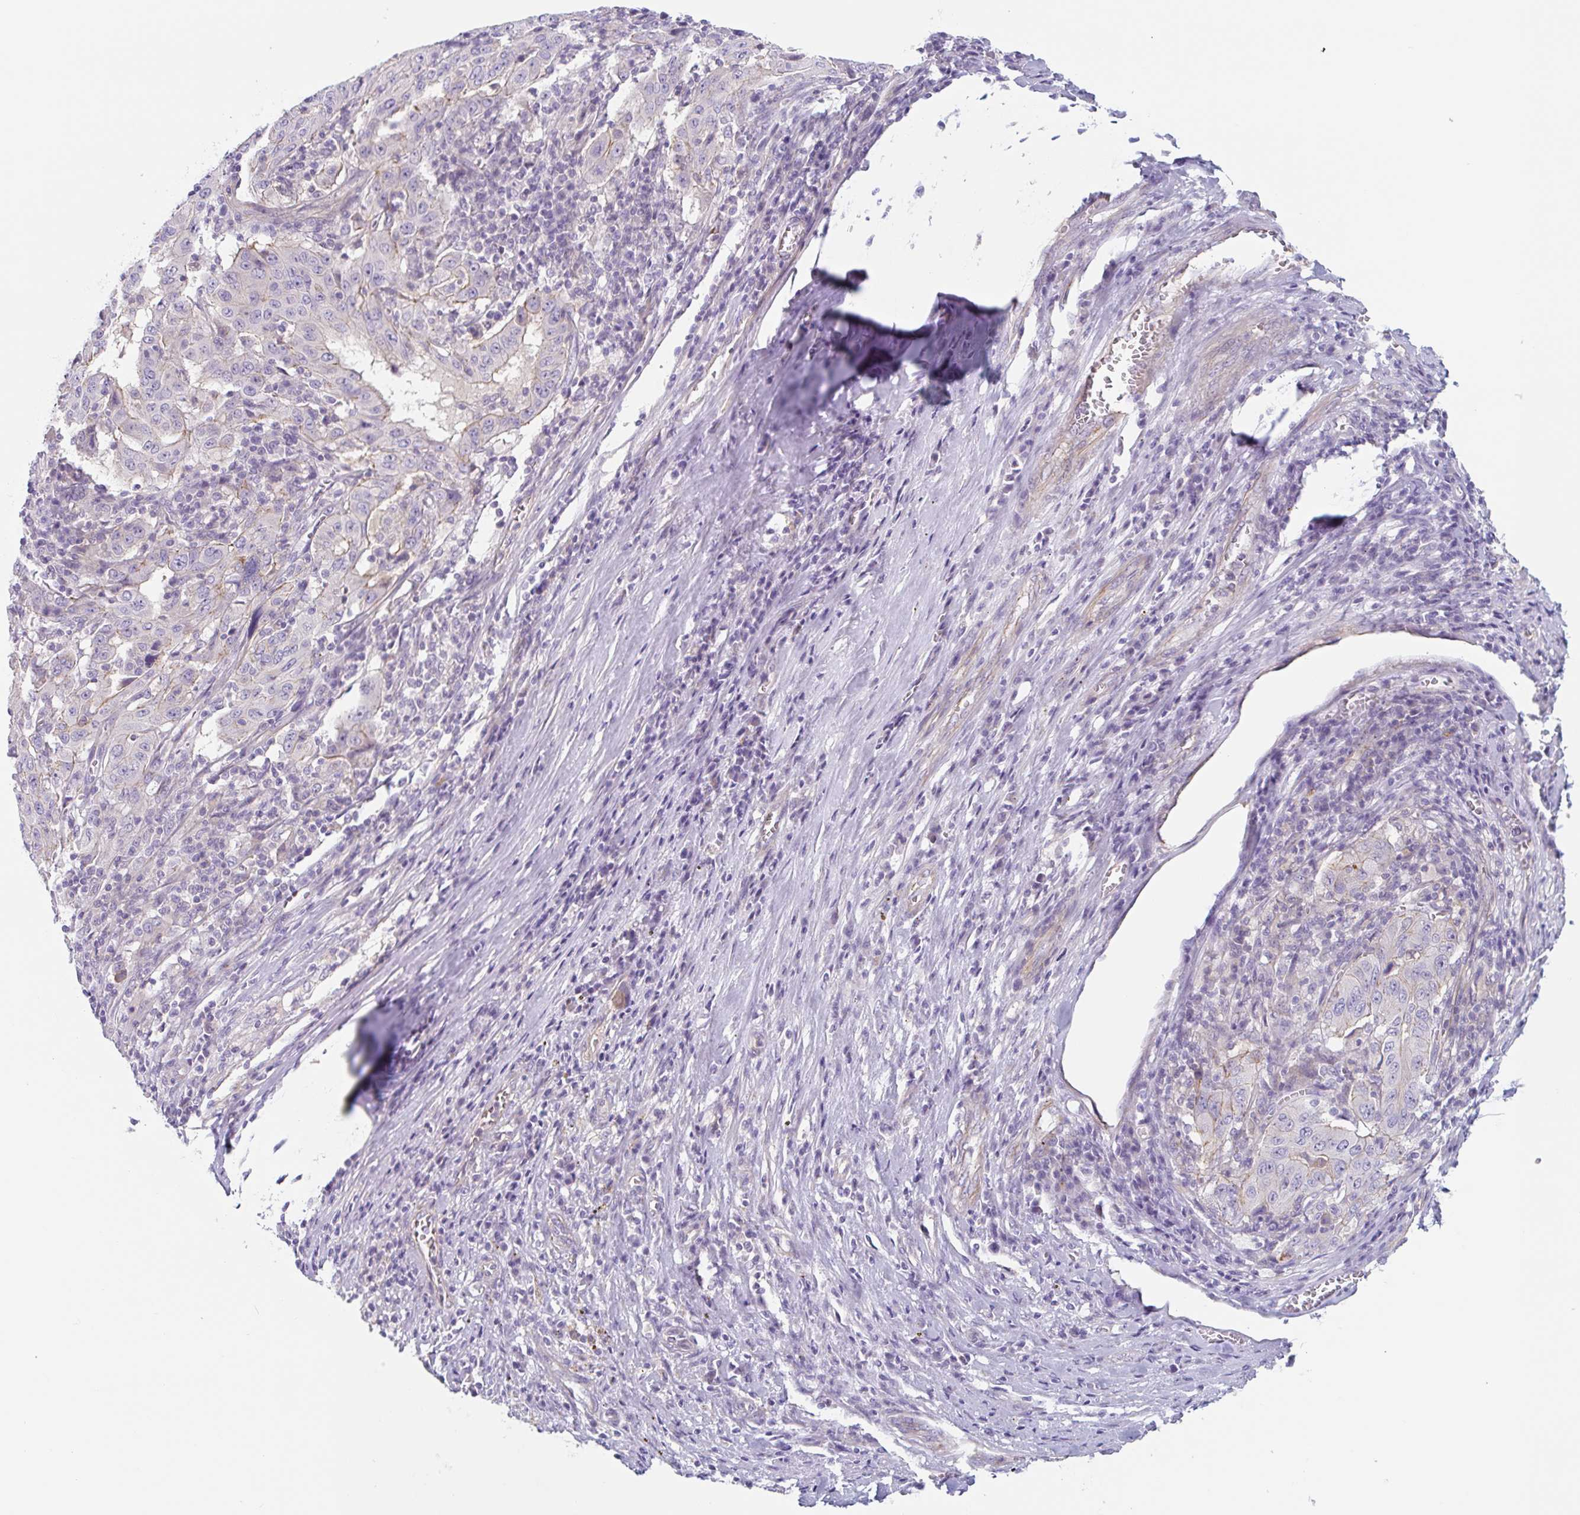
{"staining": {"intensity": "negative", "quantity": "none", "location": "none"}, "tissue": "pancreatic cancer", "cell_type": "Tumor cells", "image_type": "cancer", "snomed": [{"axis": "morphology", "description": "Adenocarcinoma, NOS"}, {"axis": "topography", "description": "Pancreas"}], "caption": "Adenocarcinoma (pancreatic) stained for a protein using immunohistochemistry shows no staining tumor cells.", "gene": "LENG9", "patient": {"sex": "male", "age": 63}}